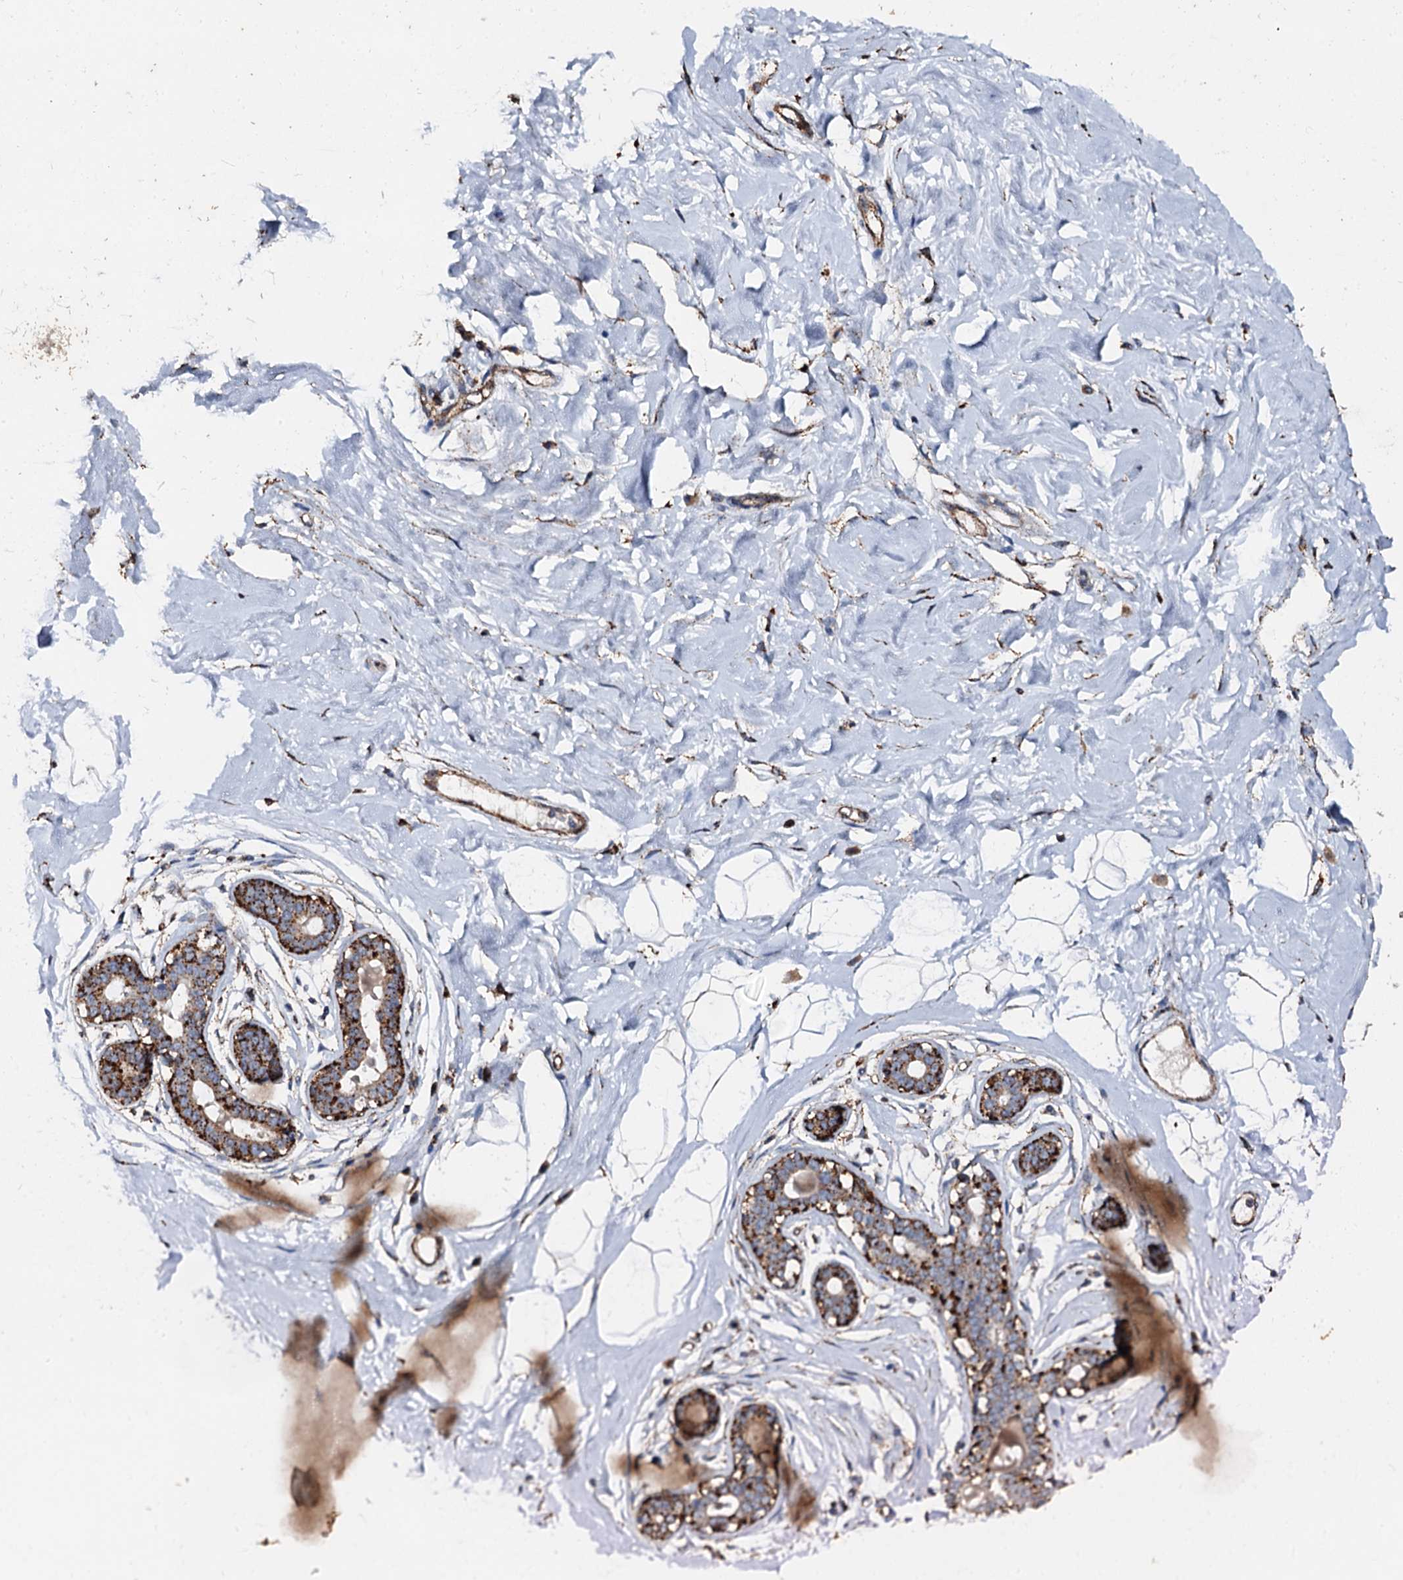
{"staining": {"intensity": "strong", "quantity": "<25%", "location": "cytoplasmic/membranous"}, "tissue": "breast", "cell_type": "Adipocytes", "image_type": "normal", "snomed": [{"axis": "morphology", "description": "Normal tissue, NOS"}, {"axis": "morphology", "description": "Adenoma, NOS"}, {"axis": "topography", "description": "Breast"}], "caption": "High-power microscopy captured an immunohistochemistry (IHC) micrograph of normal breast, revealing strong cytoplasmic/membranous staining in approximately <25% of adipocytes. The staining was performed using DAB (3,3'-diaminobenzidine) to visualize the protein expression in brown, while the nuclei were stained in blue with hematoxylin (Magnification: 20x).", "gene": "GBA1", "patient": {"sex": "female", "age": 23}}